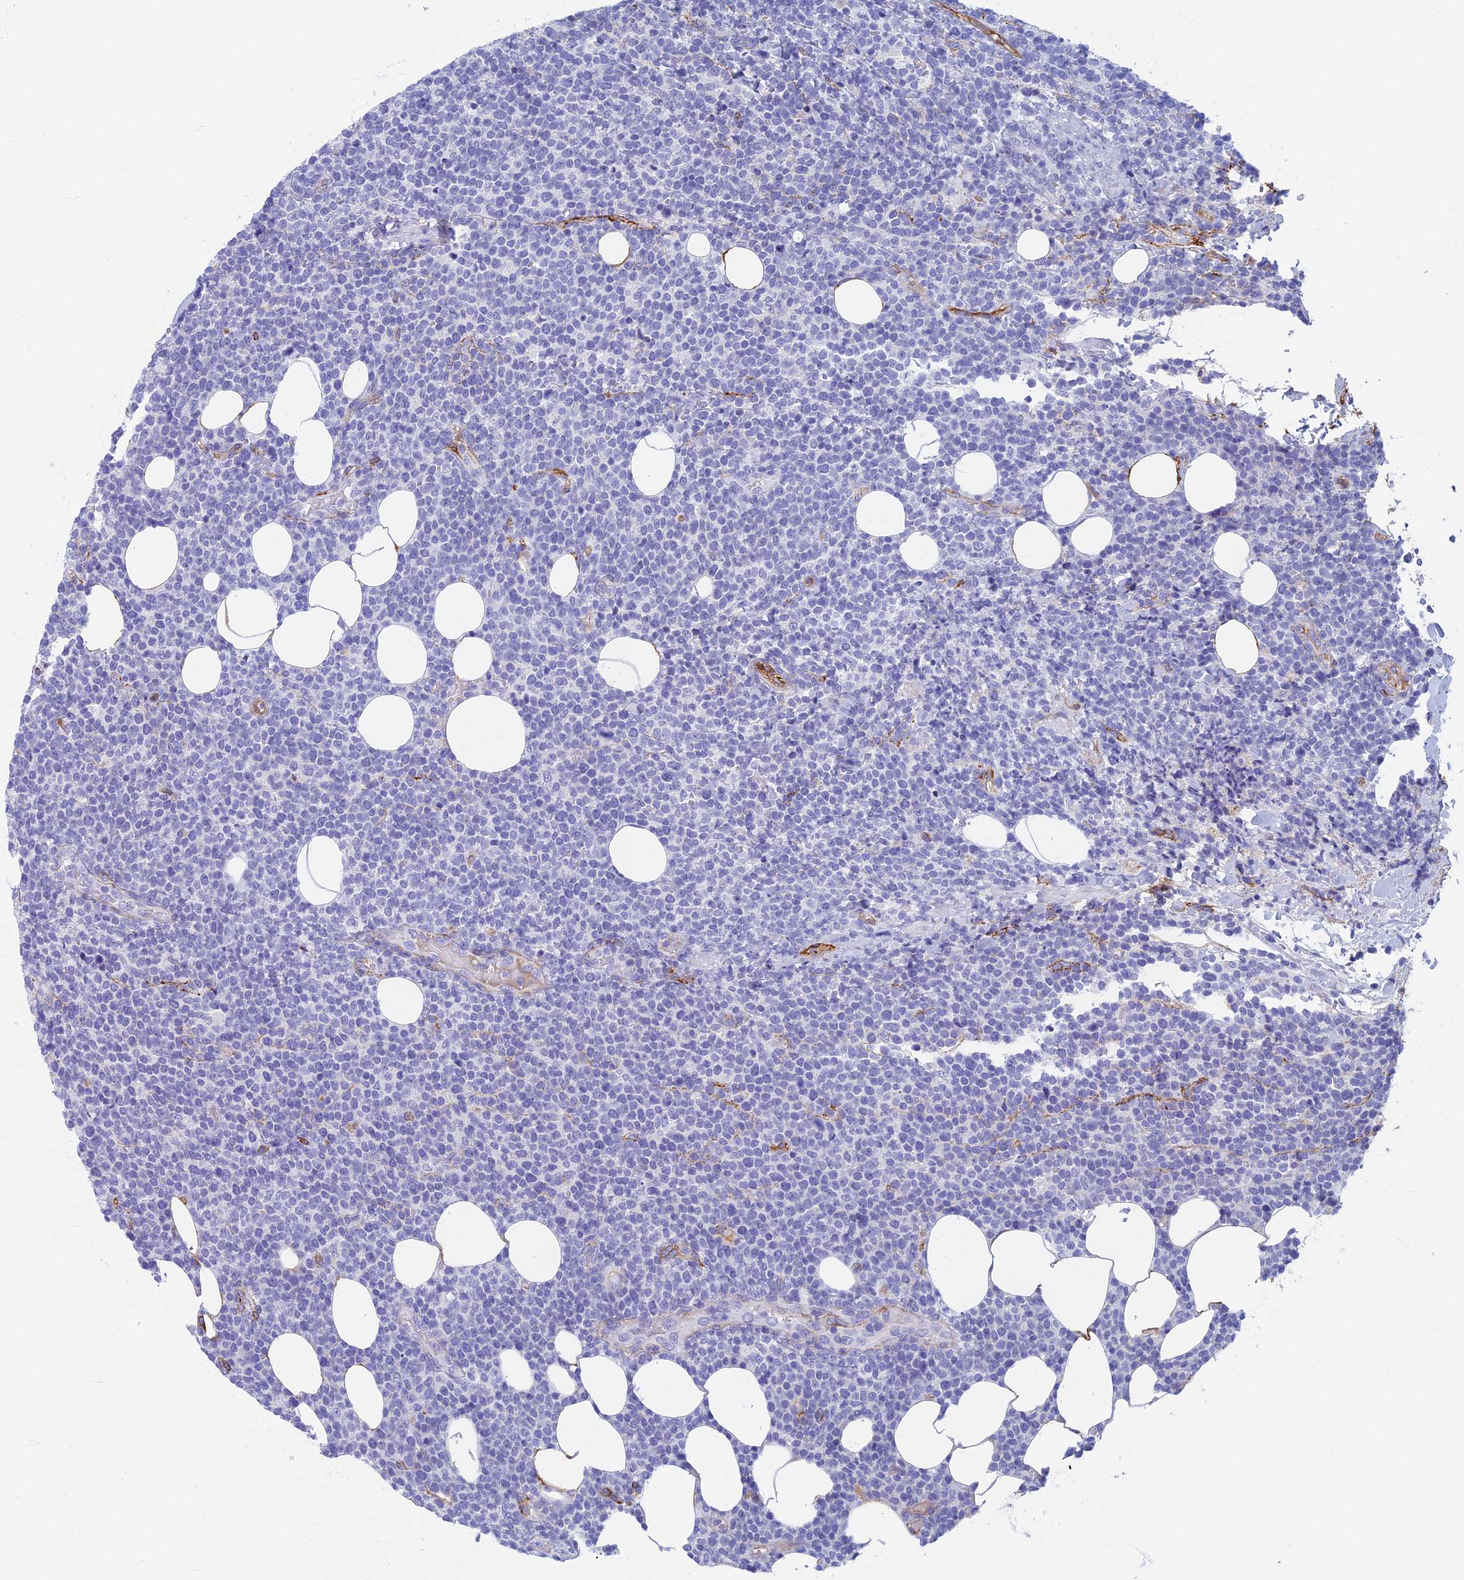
{"staining": {"intensity": "negative", "quantity": "none", "location": "none"}, "tissue": "lymphoma", "cell_type": "Tumor cells", "image_type": "cancer", "snomed": [{"axis": "morphology", "description": "Malignant lymphoma, non-Hodgkin's type, High grade"}, {"axis": "topography", "description": "Lymph node"}], "caption": "This is an immunohistochemistry (IHC) micrograph of malignant lymphoma, non-Hodgkin's type (high-grade). There is no staining in tumor cells.", "gene": "ETFRF1", "patient": {"sex": "male", "age": 61}}